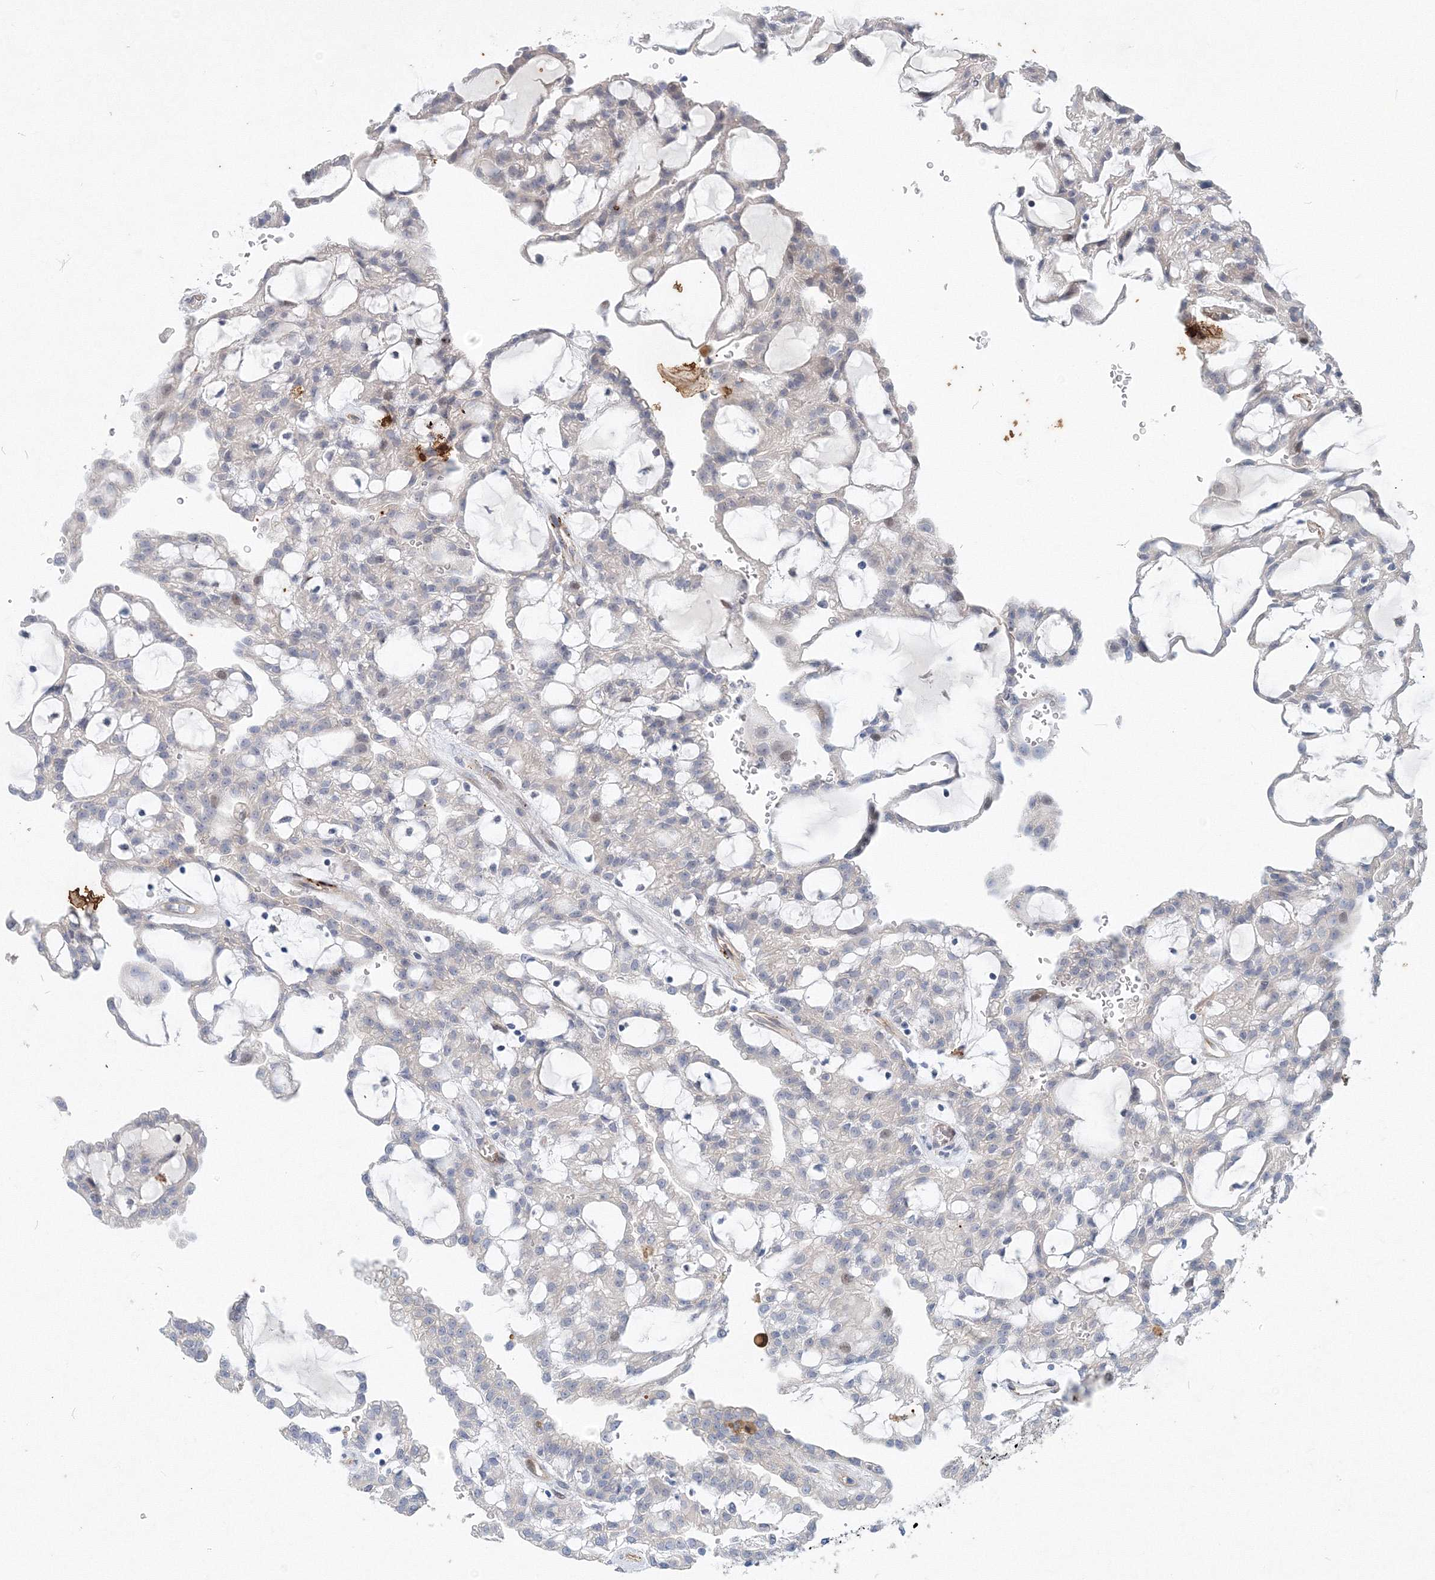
{"staining": {"intensity": "negative", "quantity": "none", "location": "none"}, "tissue": "renal cancer", "cell_type": "Tumor cells", "image_type": "cancer", "snomed": [{"axis": "morphology", "description": "Adenocarcinoma, NOS"}, {"axis": "topography", "description": "Kidney"}], "caption": "Immunohistochemical staining of human adenocarcinoma (renal) shows no significant positivity in tumor cells.", "gene": "TANC1", "patient": {"sex": "male", "age": 63}}